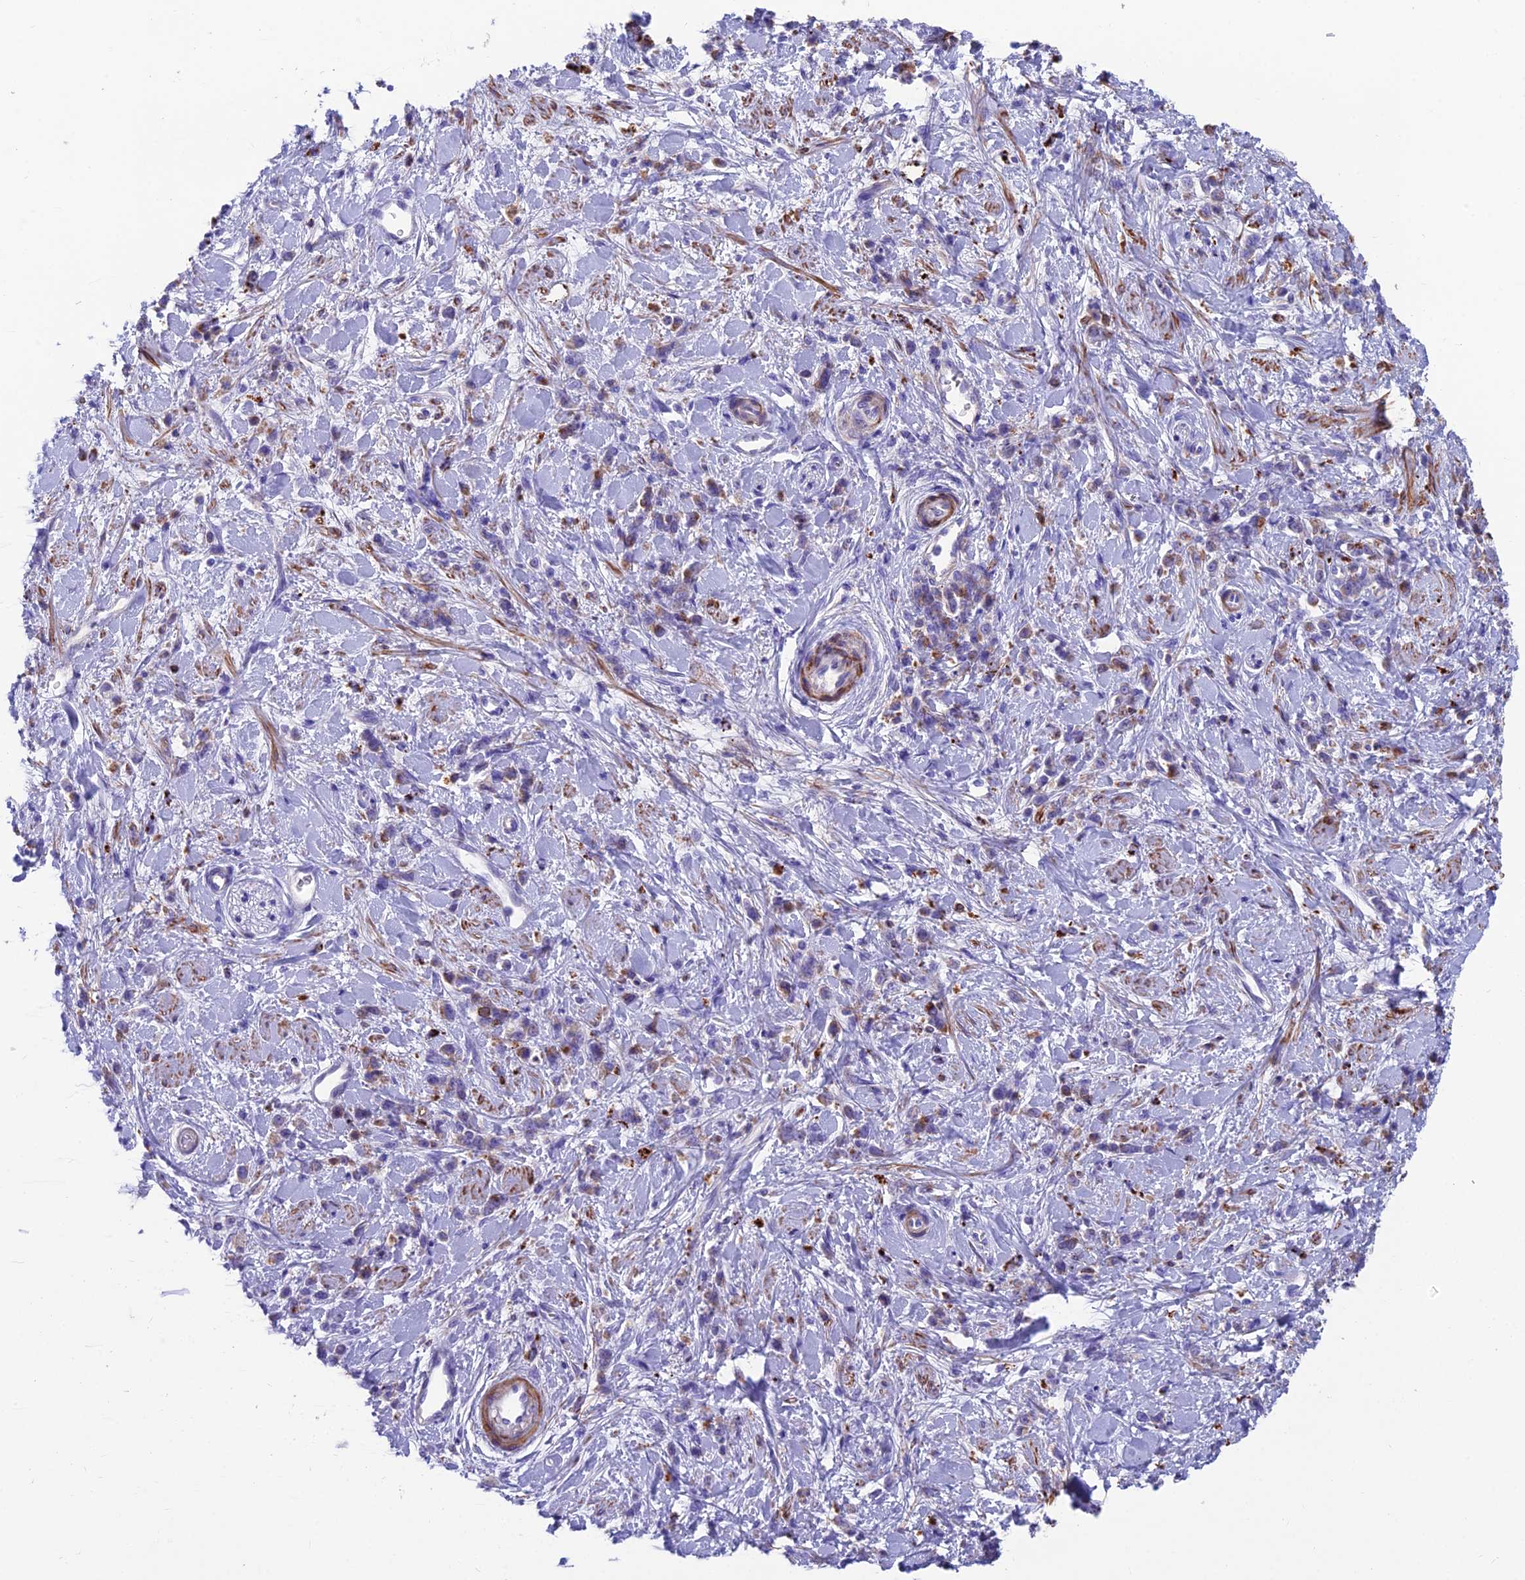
{"staining": {"intensity": "weak", "quantity": "25%-75%", "location": "cytoplasmic/membranous"}, "tissue": "stomach cancer", "cell_type": "Tumor cells", "image_type": "cancer", "snomed": [{"axis": "morphology", "description": "Adenocarcinoma, NOS"}, {"axis": "topography", "description": "Stomach"}], "caption": "Tumor cells exhibit low levels of weak cytoplasmic/membranous expression in approximately 25%-75% of cells in human stomach adenocarcinoma.", "gene": "GNG11", "patient": {"sex": "female", "age": 60}}